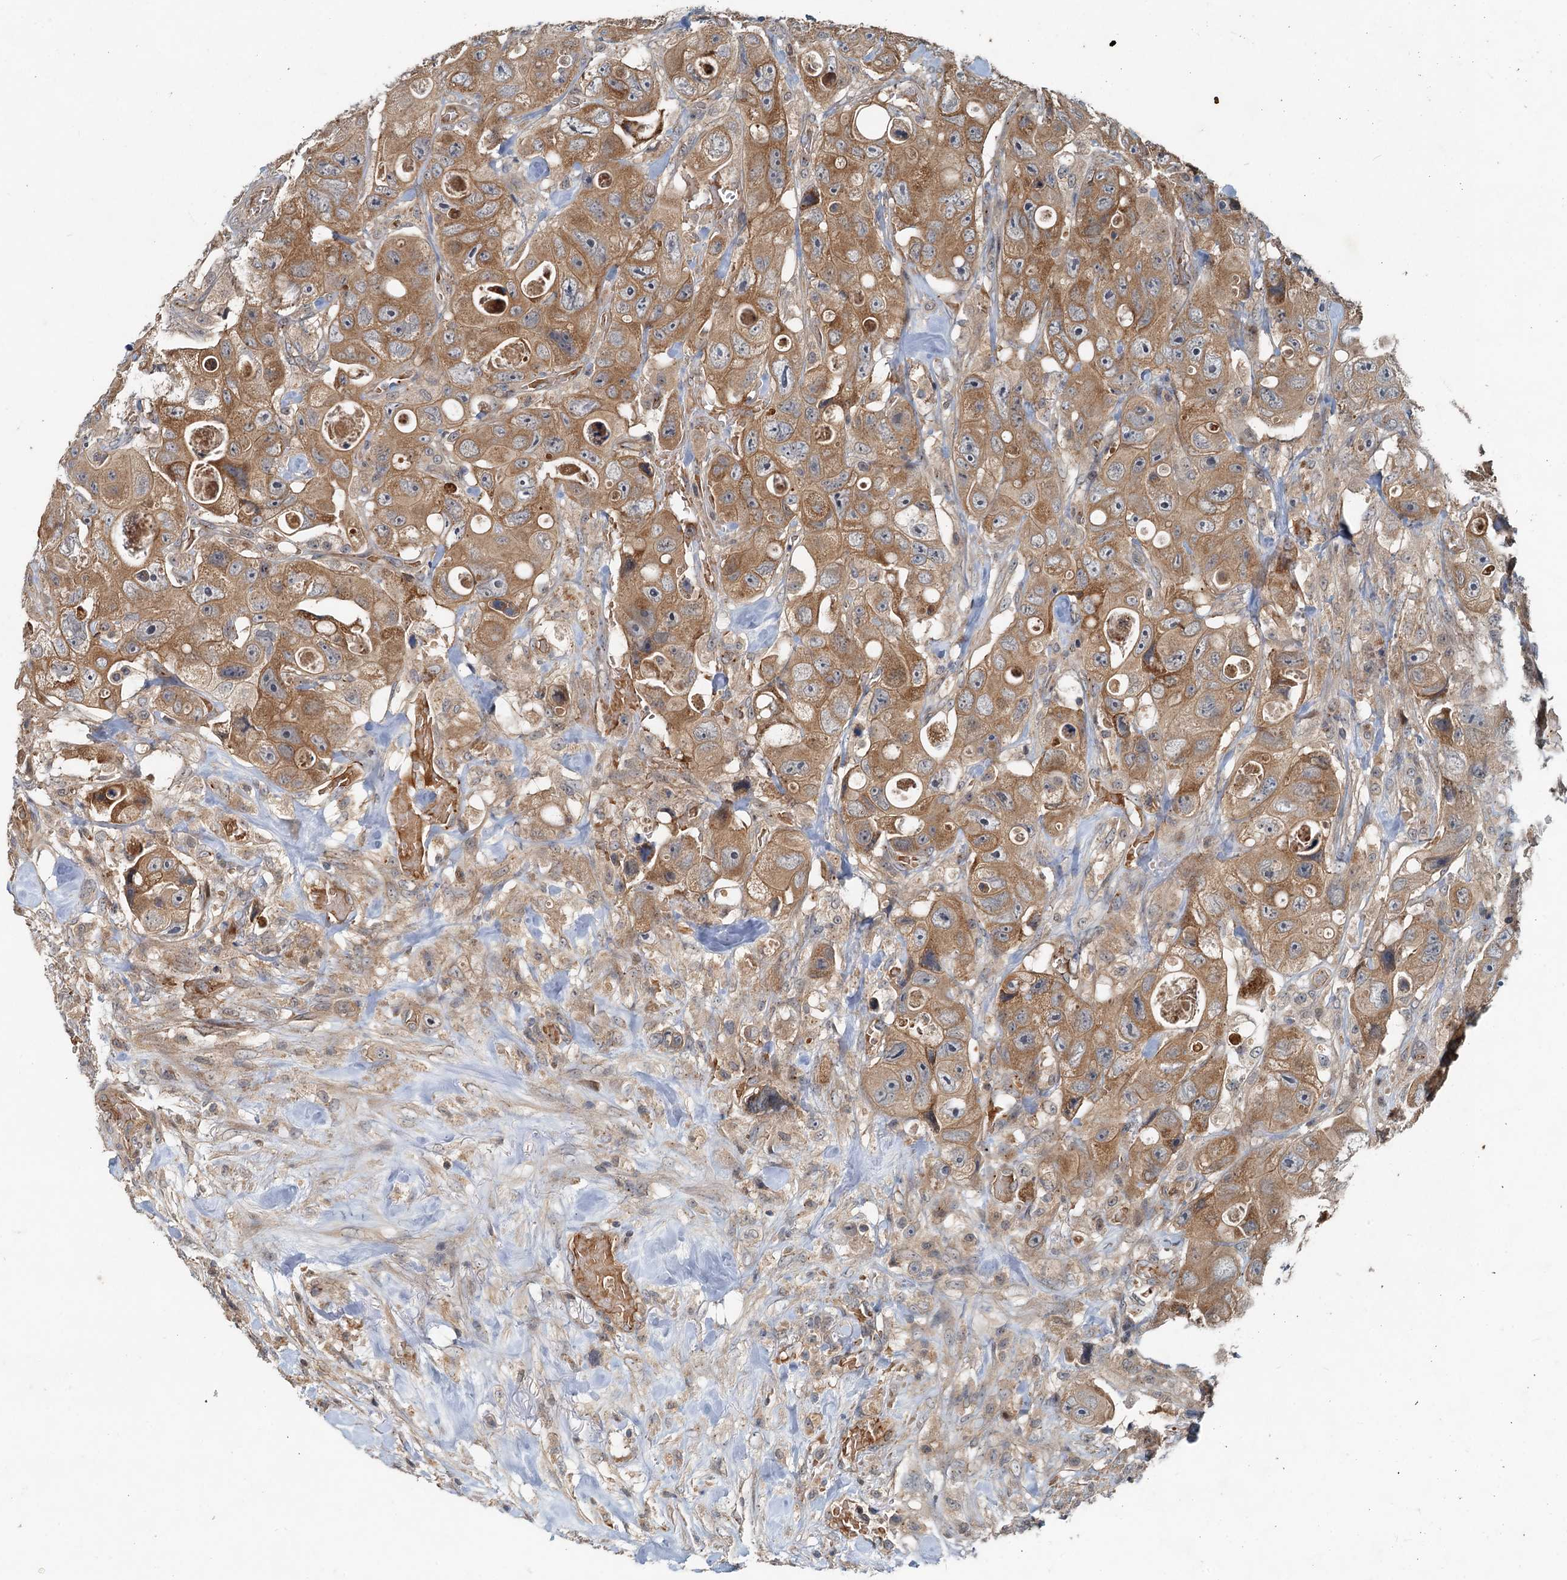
{"staining": {"intensity": "moderate", "quantity": ">75%", "location": "cytoplasmic/membranous"}, "tissue": "colorectal cancer", "cell_type": "Tumor cells", "image_type": "cancer", "snomed": [{"axis": "morphology", "description": "Adenocarcinoma, NOS"}, {"axis": "topography", "description": "Colon"}], "caption": "Colorectal cancer (adenocarcinoma) was stained to show a protein in brown. There is medium levels of moderate cytoplasmic/membranous positivity in approximately >75% of tumor cells.", "gene": "CEP68", "patient": {"sex": "female", "age": 46}}